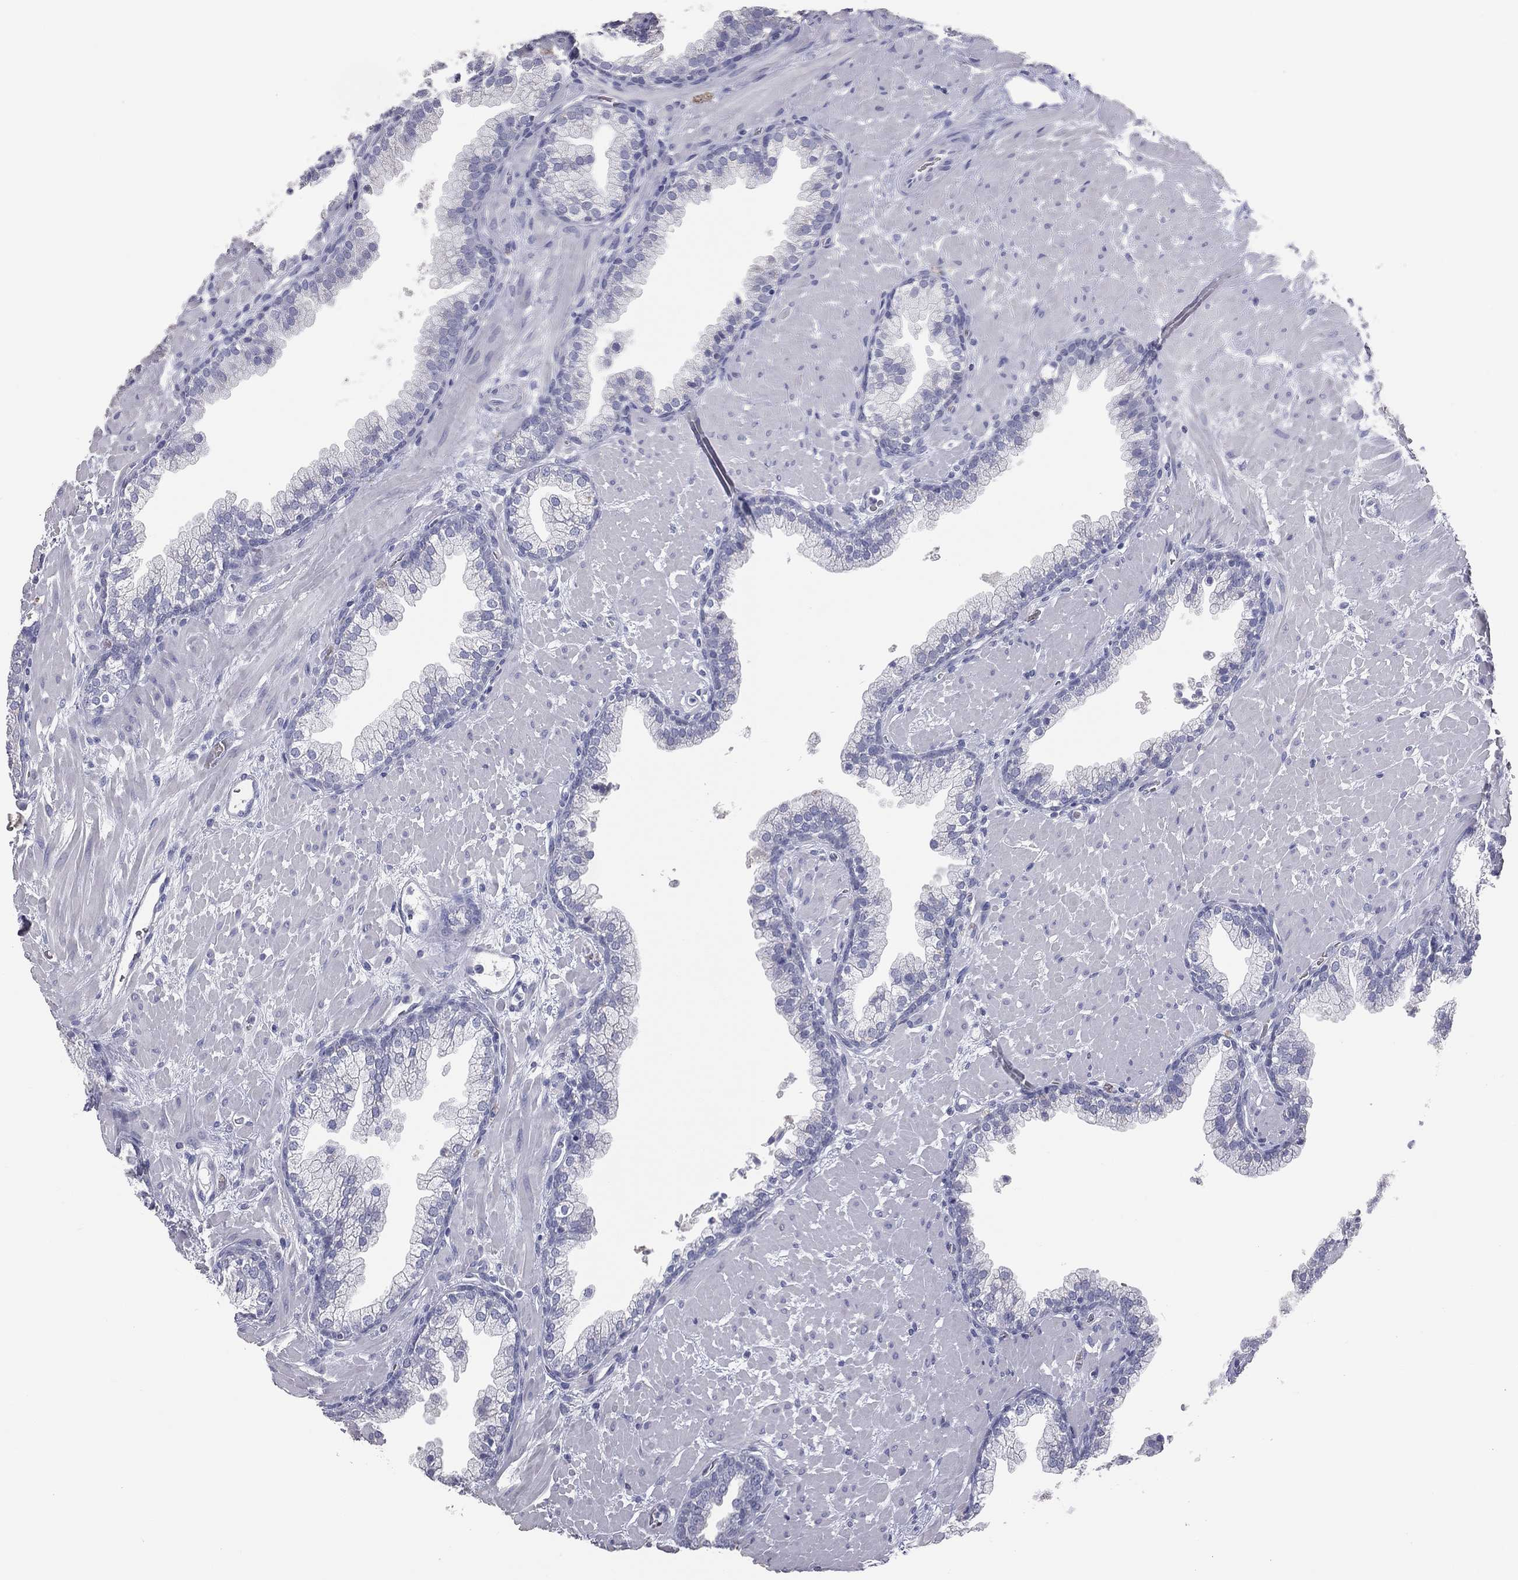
{"staining": {"intensity": "negative", "quantity": "none", "location": "none"}, "tissue": "prostate", "cell_type": "Glandular cells", "image_type": "normal", "snomed": [{"axis": "morphology", "description": "Normal tissue, NOS"}, {"axis": "topography", "description": "Prostate"}], "caption": "Immunohistochemical staining of unremarkable prostate demonstrates no significant positivity in glandular cells. (DAB IHC with hematoxylin counter stain).", "gene": "ESX1", "patient": {"sex": "male", "age": 63}}